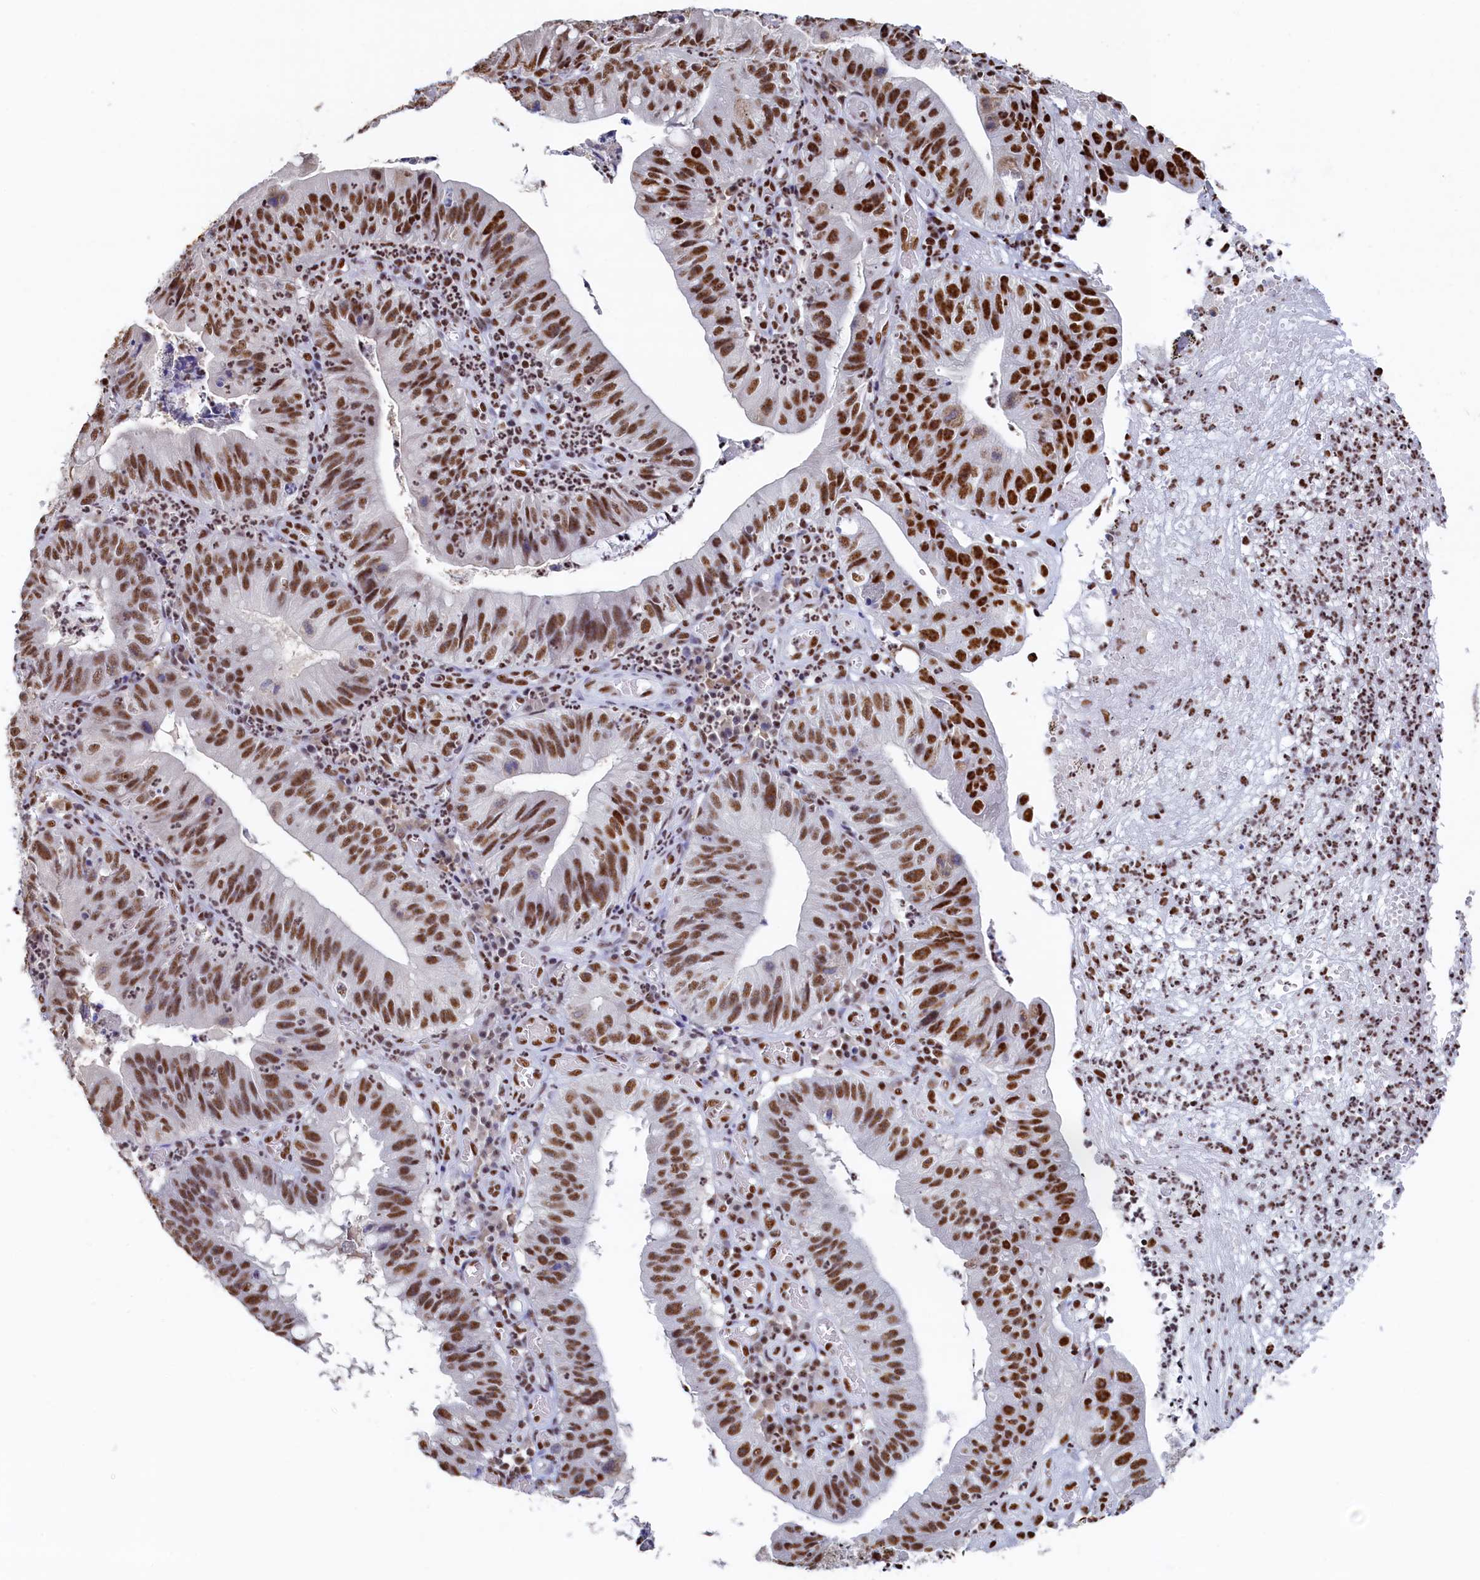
{"staining": {"intensity": "strong", "quantity": ">75%", "location": "nuclear"}, "tissue": "stomach cancer", "cell_type": "Tumor cells", "image_type": "cancer", "snomed": [{"axis": "morphology", "description": "Adenocarcinoma, NOS"}, {"axis": "topography", "description": "Stomach"}], "caption": "Human stomach cancer stained with a brown dye demonstrates strong nuclear positive positivity in about >75% of tumor cells.", "gene": "MOSPD3", "patient": {"sex": "male", "age": 59}}